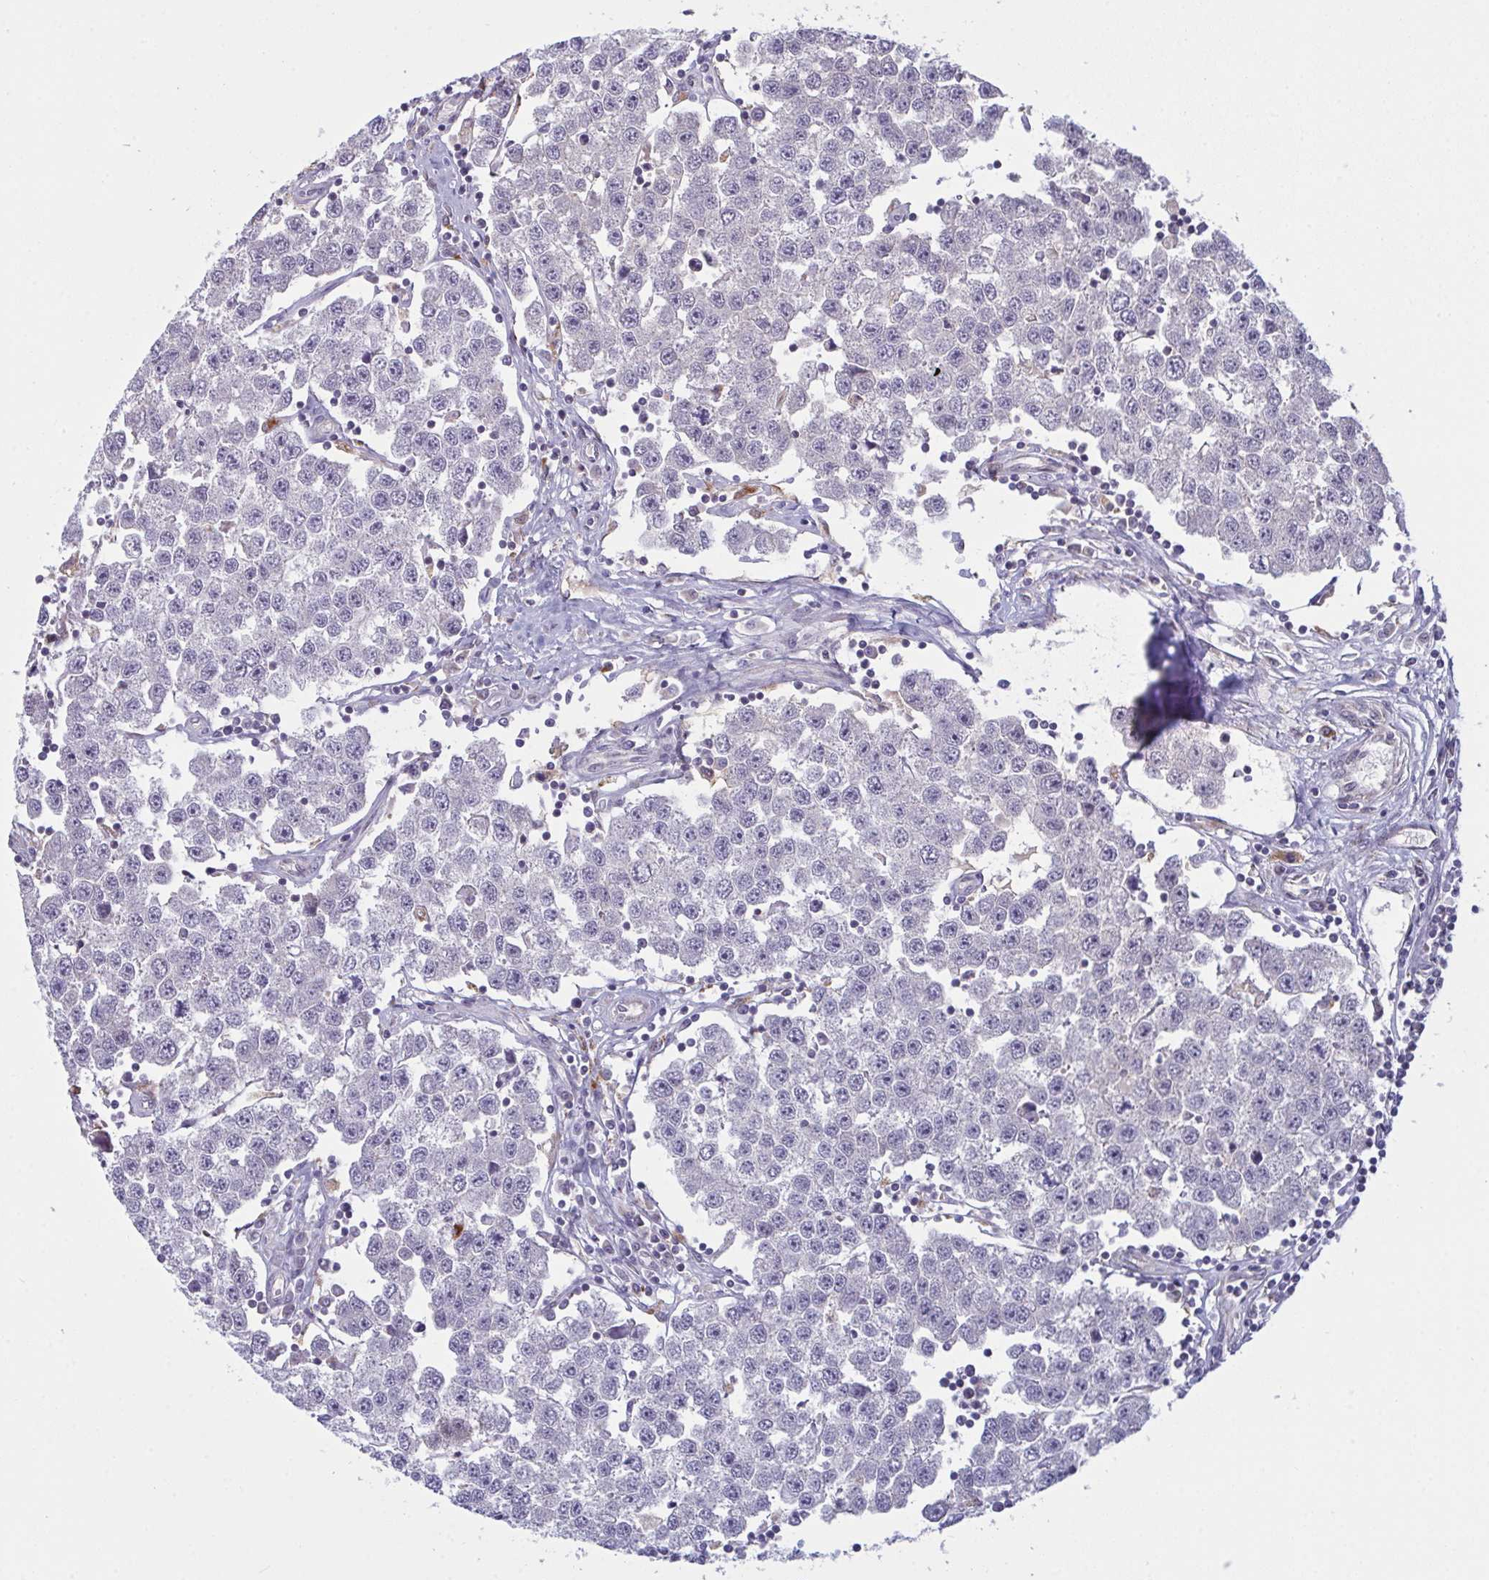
{"staining": {"intensity": "negative", "quantity": "none", "location": "none"}, "tissue": "testis cancer", "cell_type": "Tumor cells", "image_type": "cancer", "snomed": [{"axis": "morphology", "description": "Seminoma, NOS"}, {"axis": "topography", "description": "Testis"}], "caption": "A high-resolution micrograph shows immunohistochemistry (IHC) staining of testis seminoma, which displays no significant staining in tumor cells.", "gene": "XAF1", "patient": {"sex": "male", "age": 34}}